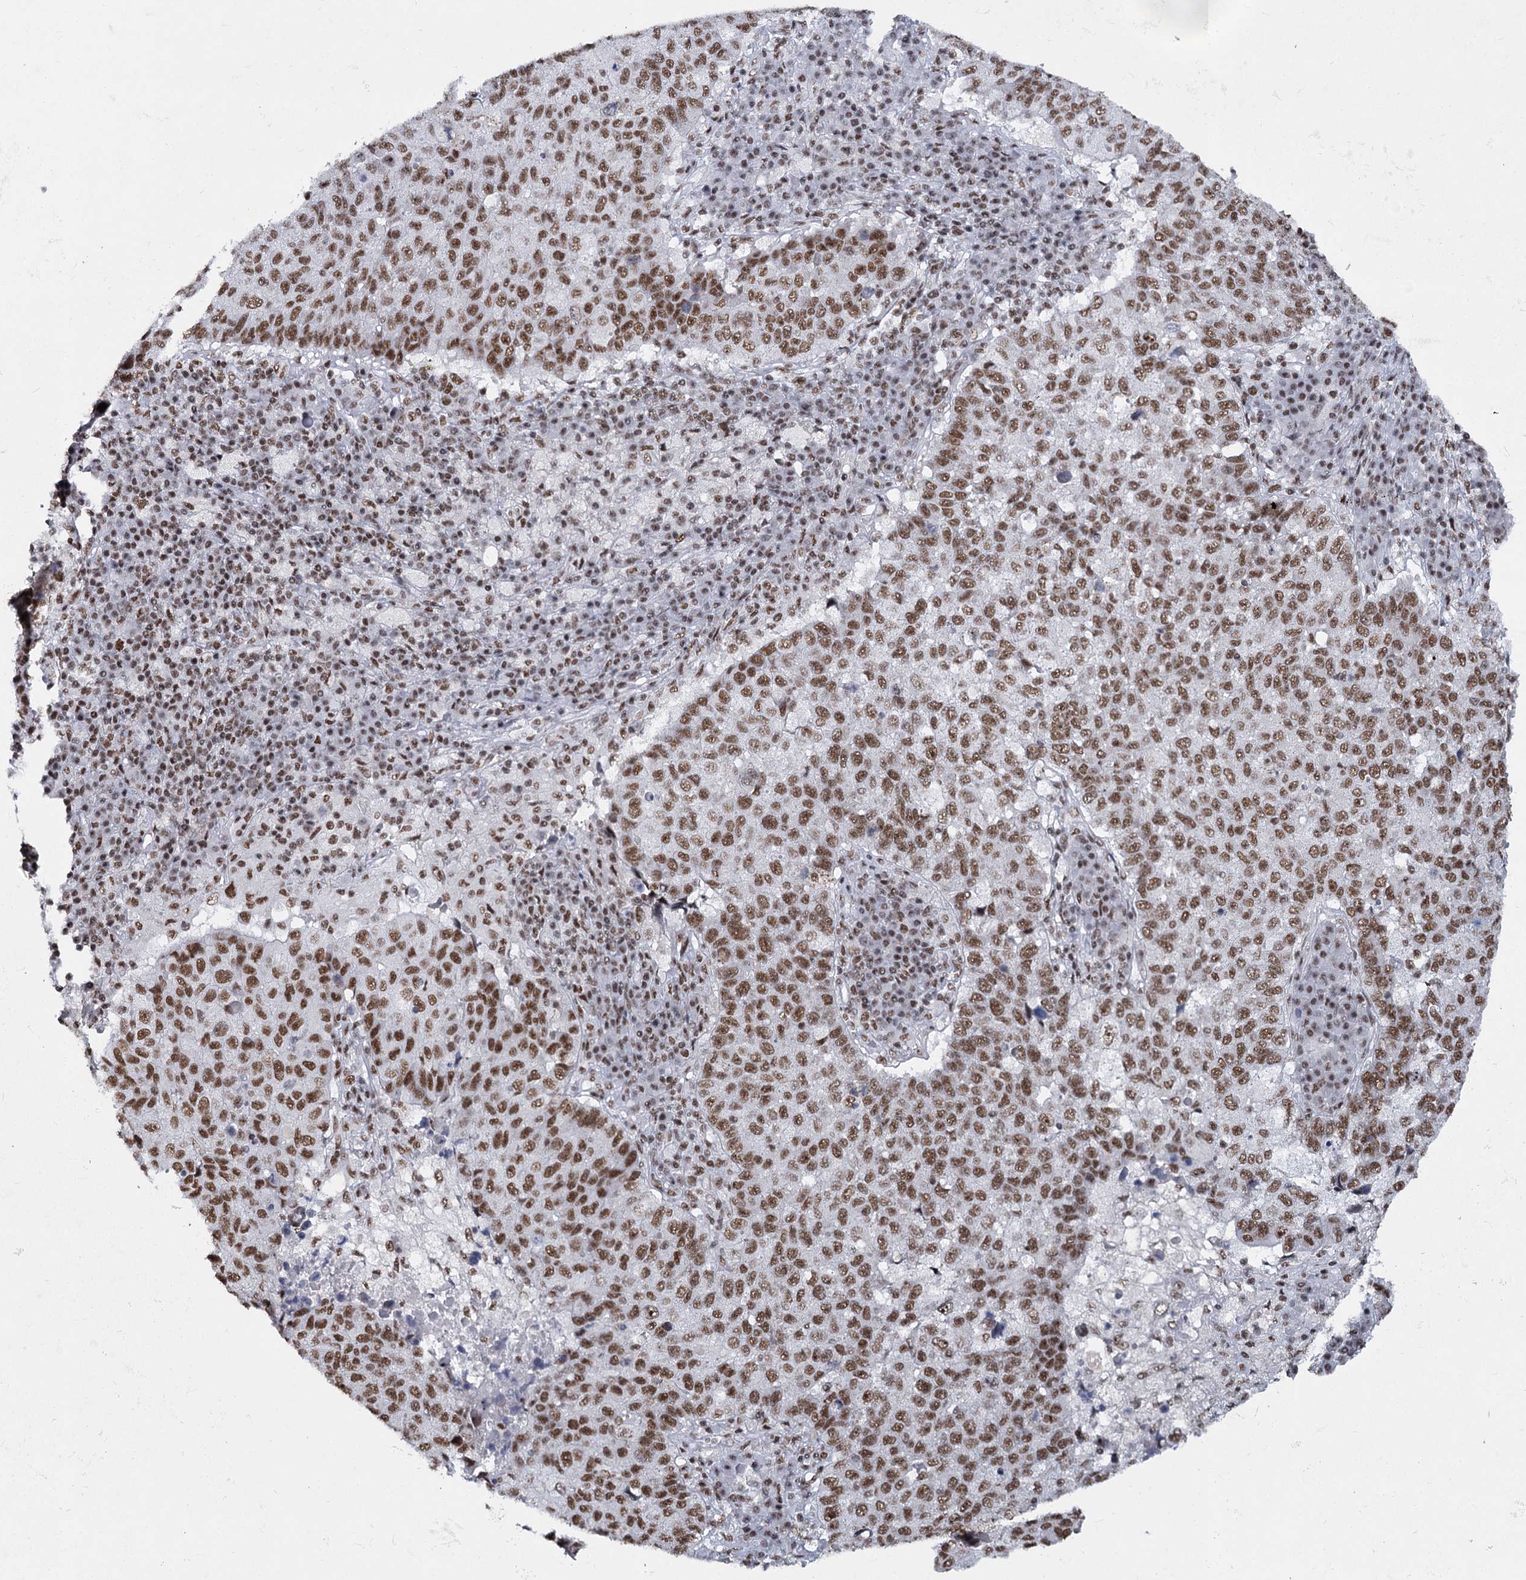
{"staining": {"intensity": "moderate", "quantity": ">75%", "location": "nuclear"}, "tissue": "lung cancer", "cell_type": "Tumor cells", "image_type": "cancer", "snomed": [{"axis": "morphology", "description": "Squamous cell carcinoma, NOS"}, {"axis": "topography", "description": "Lung"}], "caption": "Human squamous cell carcinoma (lung) stained for a protein (brown) reveals moderate nuclear positive staining in about >75% of tumor cells.", "gene": "SCAF8", "patient": {"sex": "male", "age": 73}}